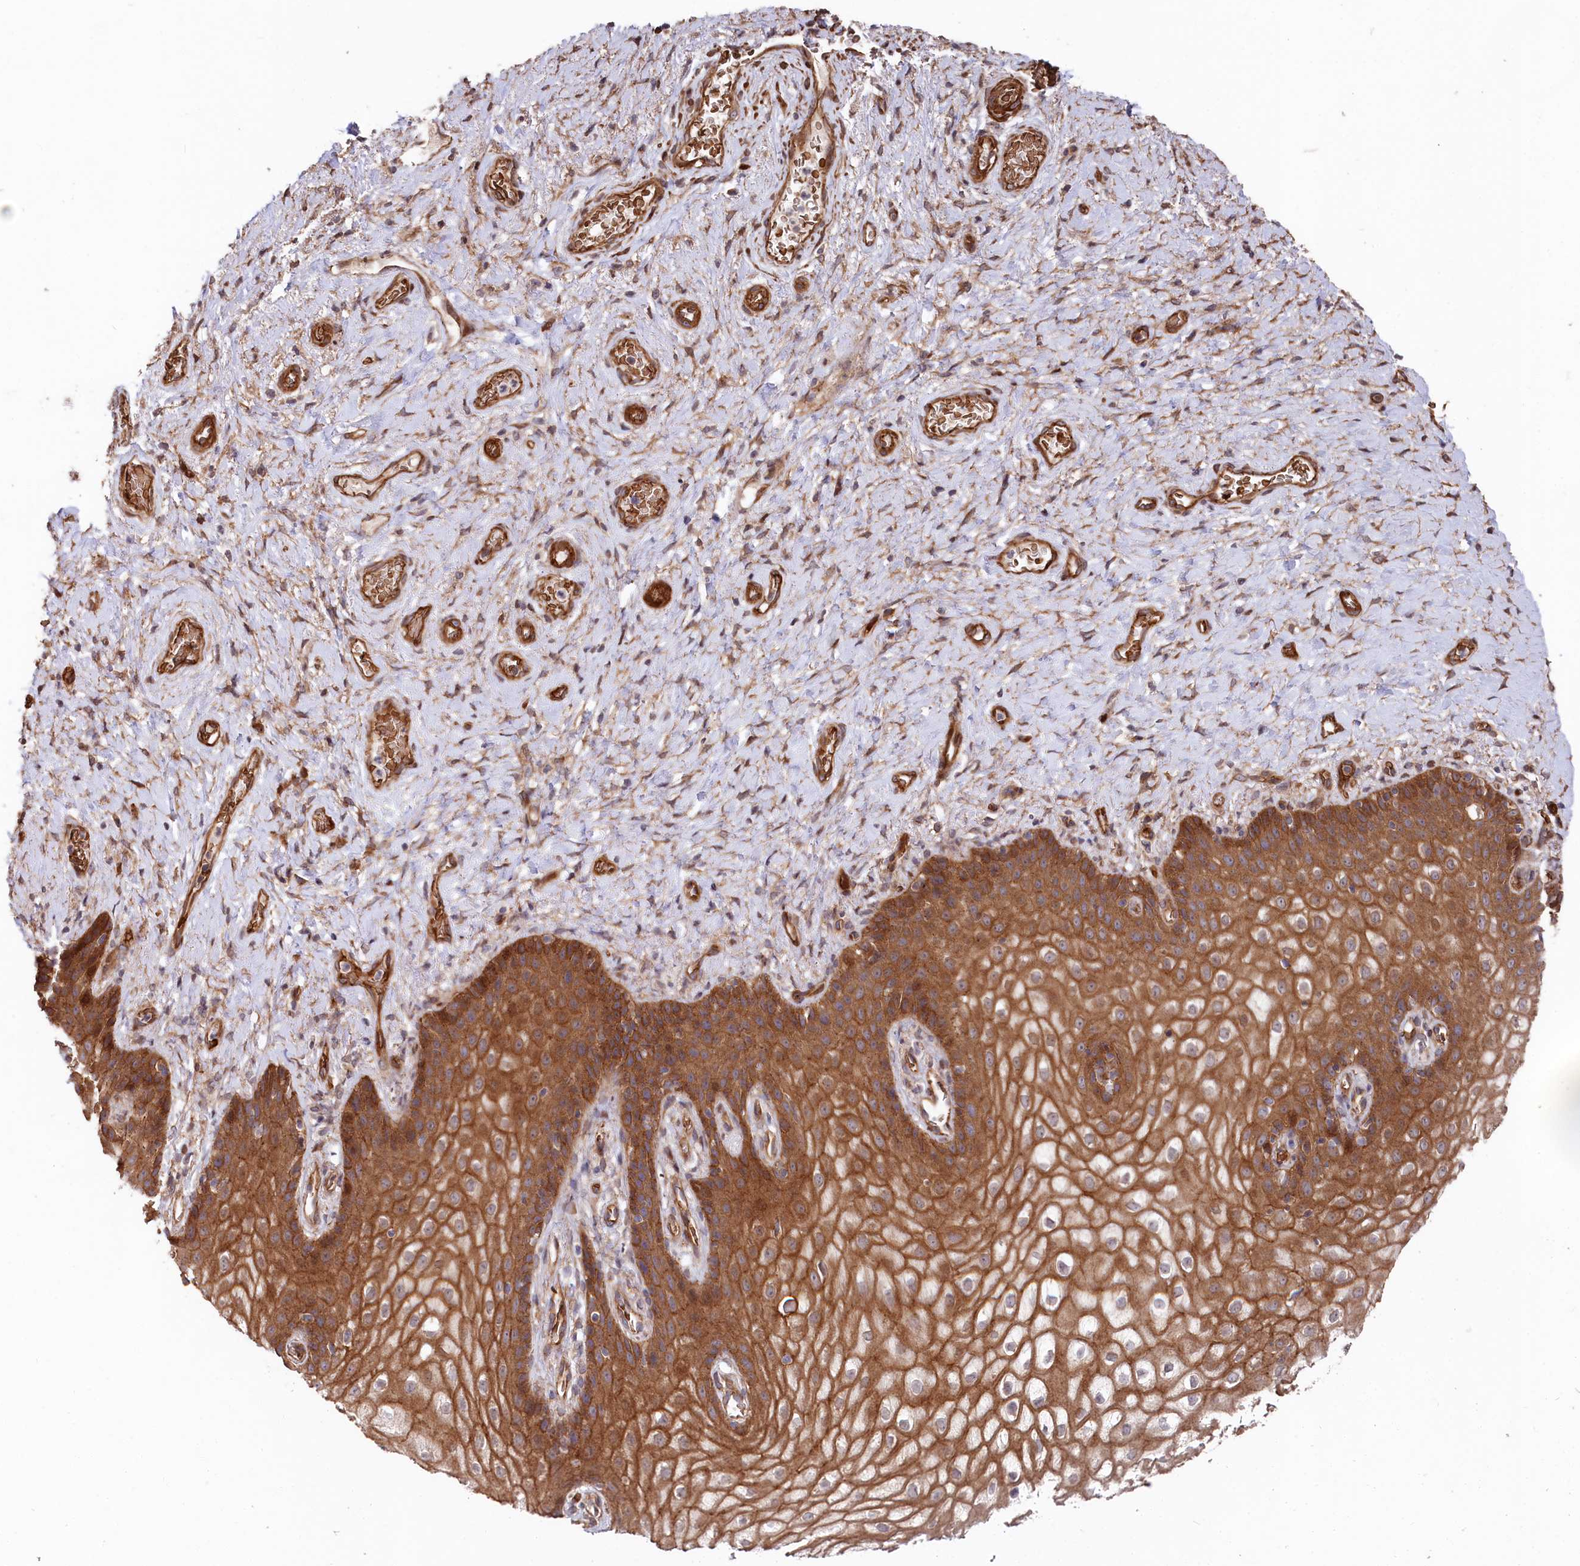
{"staining": {"intensity": "strong", "quantity": ">75%", "location": "cytoplasmic/membranous"}, "tissue": "vagina", "cell_type": "Squamous epithelial cells", "image_type": "normal", "snomed": [{"axis": "morphology", "description": "Normal tissue, NOS"}, {"axis": "topography", "description": "Vagina"}], "caption": "A high-resolution image shows immunohistochemistry staining of benign vagina, which exhibits strong cytoplasmic/membranous staining in about >75% of squamous epithelial cells. The staining was performed using DAB, with brown indicating positive protein expression. Nuclei are stained blue with hematoxylin.", "gene": "TNKS1BP1", "patient": {"sex": "female", "age": 60}}